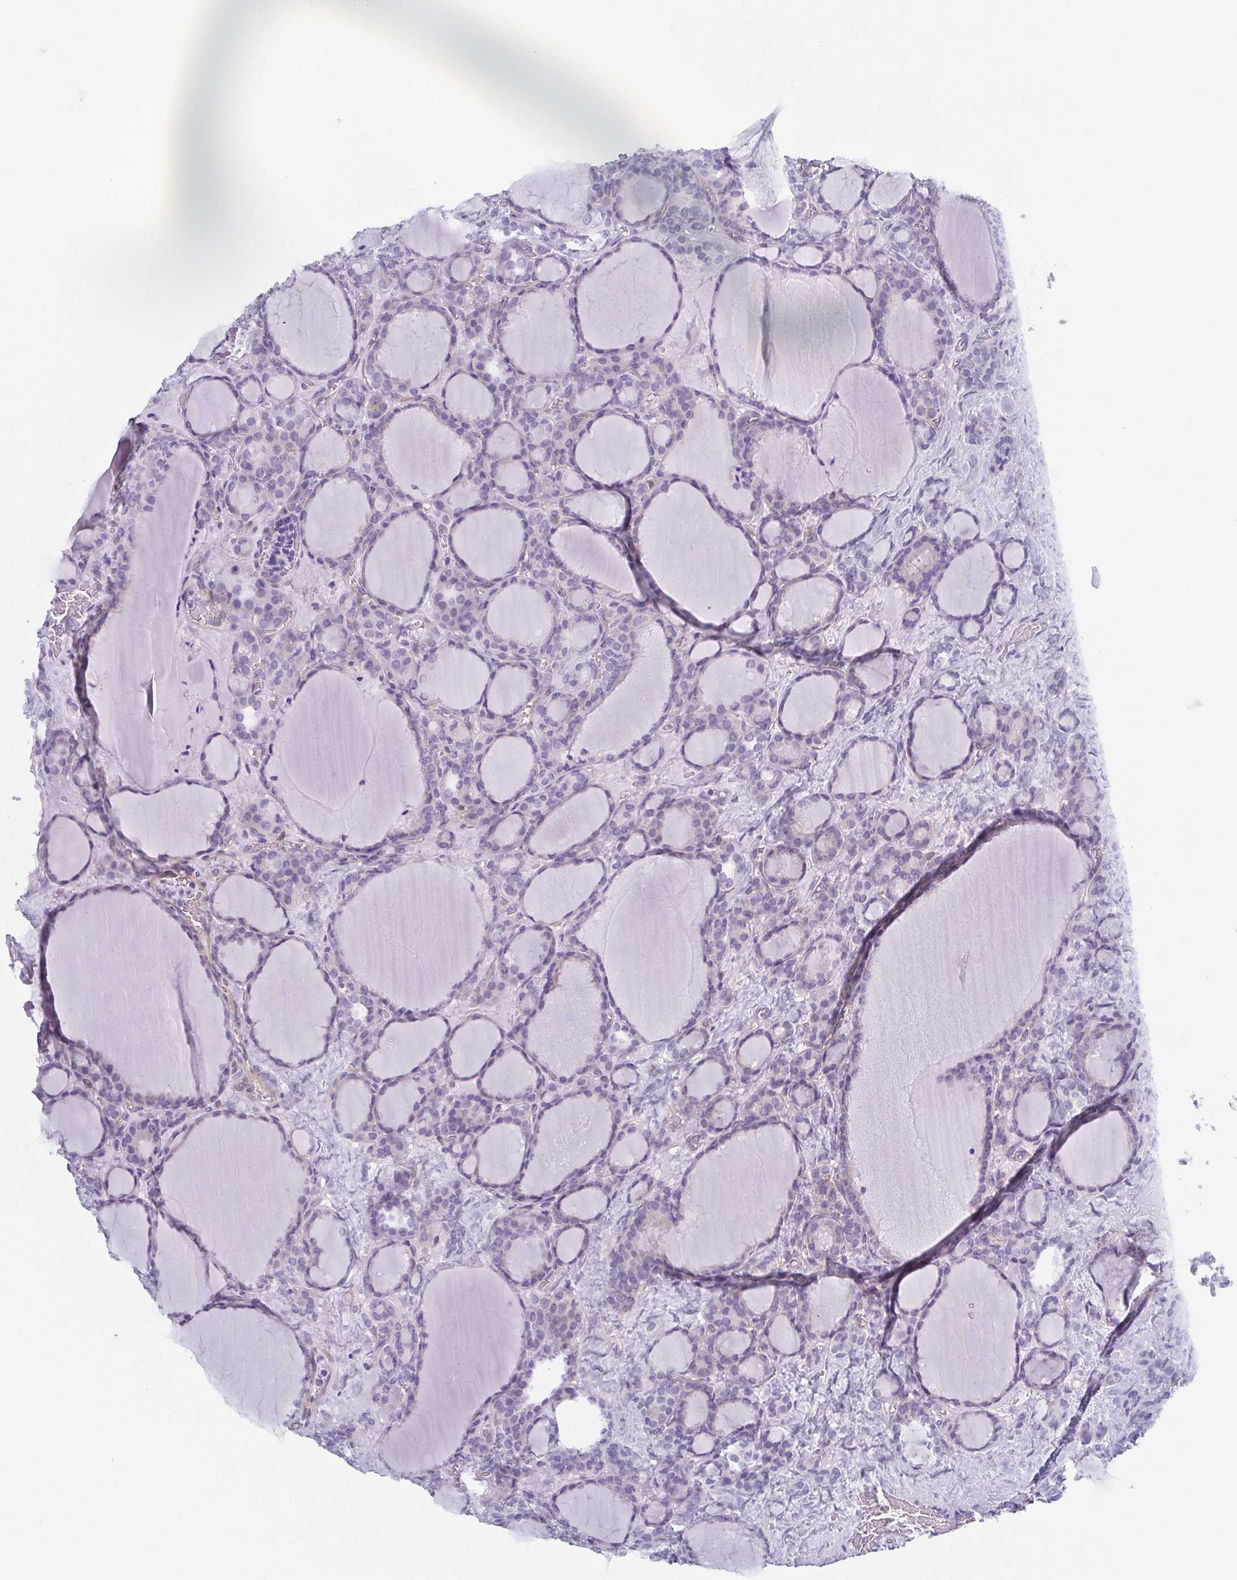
{"staining": {"intensity": "negative", "quantity": "none", "location": "none"}, "tissue": "thyroid cancer", "cell_type": "Tumor cells", "image_type": "cancer", "snomed": [{"axis": "morphology", "description": "Normal tissue, NOS"}, {"axis": "morphology", "description": "Follicular adenoma carcinoma, NOS"}, {"axis": "topography", "description": "Thyroid gland"}], "caption": "Immunohistochemistry (IHC) histopathology image of neoplastic tissue: thyroid cancer stained with DAB reveals no significant protein positivity in tumor cells. (Brightfield microscopy of DAB immunohistochemistry (IHC) at high magnification).", "gene": "DYNC1I1", "patient": {"sex": "female", "age": 31}}